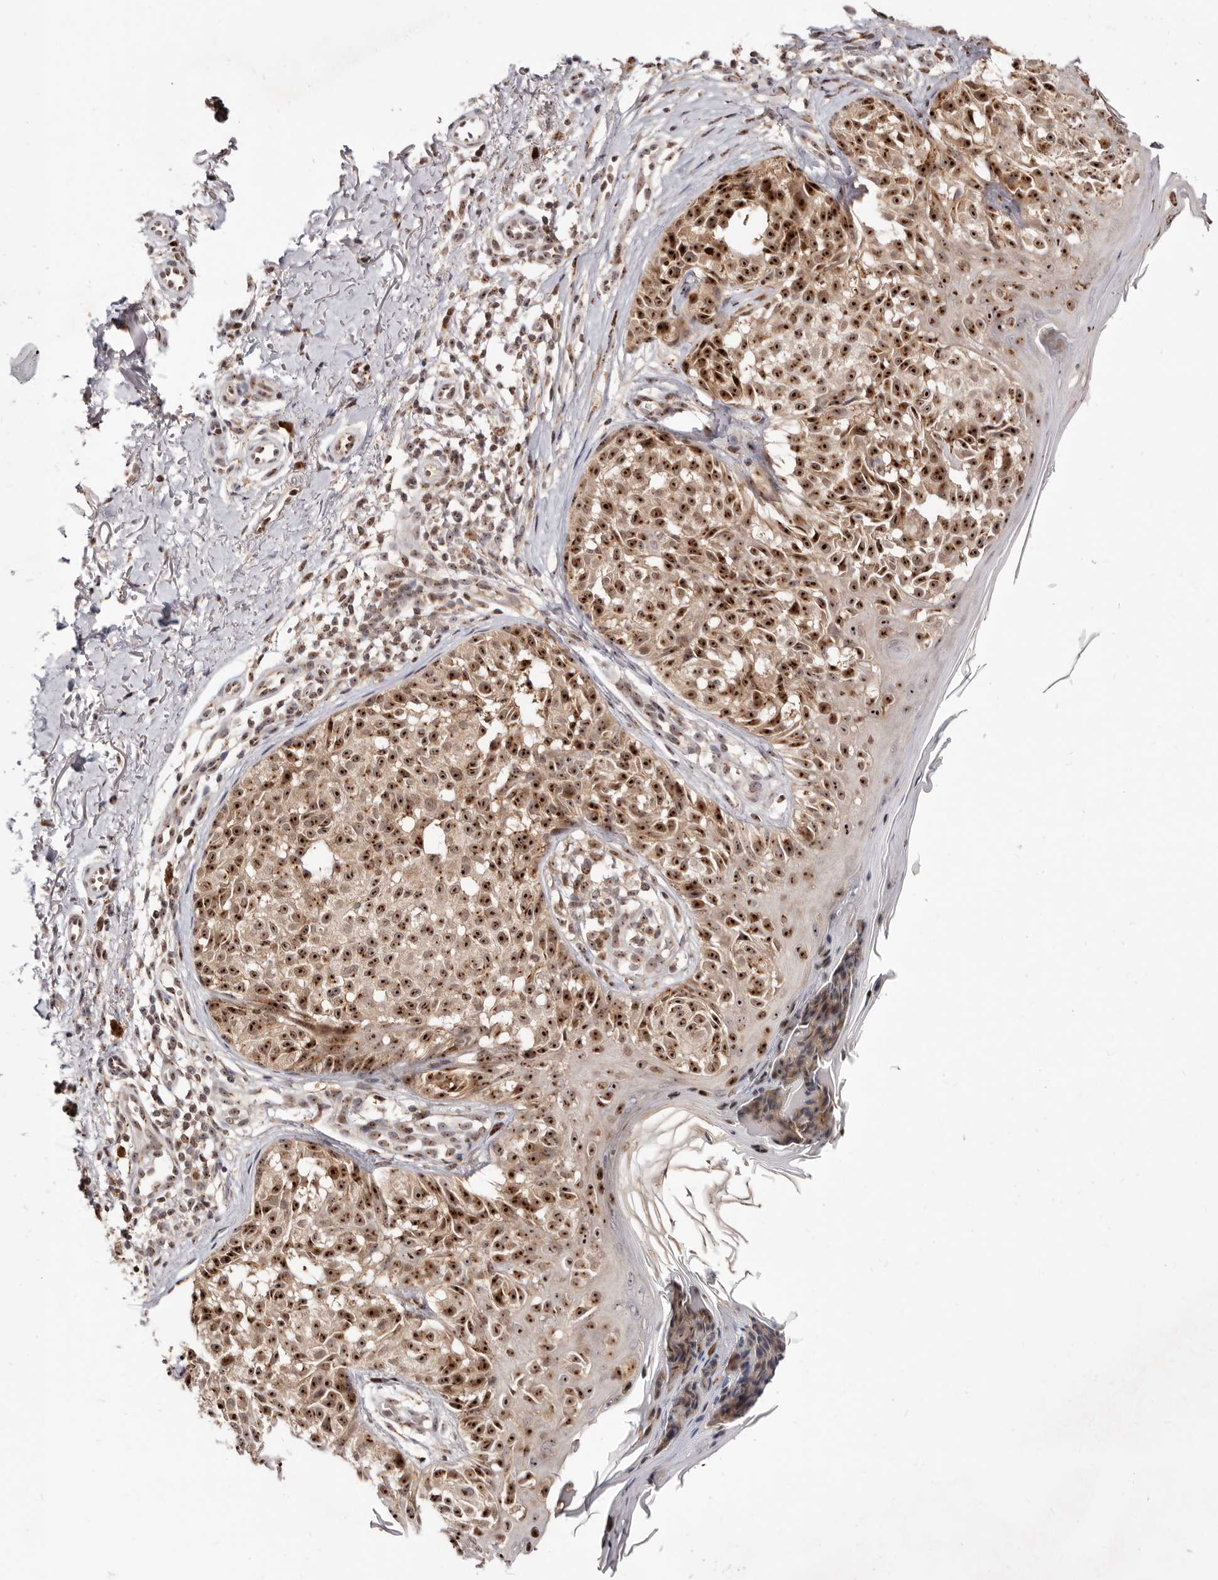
{"staining": {"intensity": "strong", "quantity": ">75%", "location": "nuclear"}, "tissue": "melanoma", "cell_type": "Tumor cells", "image_type": "cancer", "snomed": [{"axis": "morphology", "description": "Malignant melanoma, NOS"}, {"axis": "topography", "description": "Skin"}], "caption": "Protein analysis of melanoma tissue demonstrates strong nuclear expression in approximately >75% of tumor cells.", "gene": "APOL6", "patient": {"sex": "female", "age": 50}}